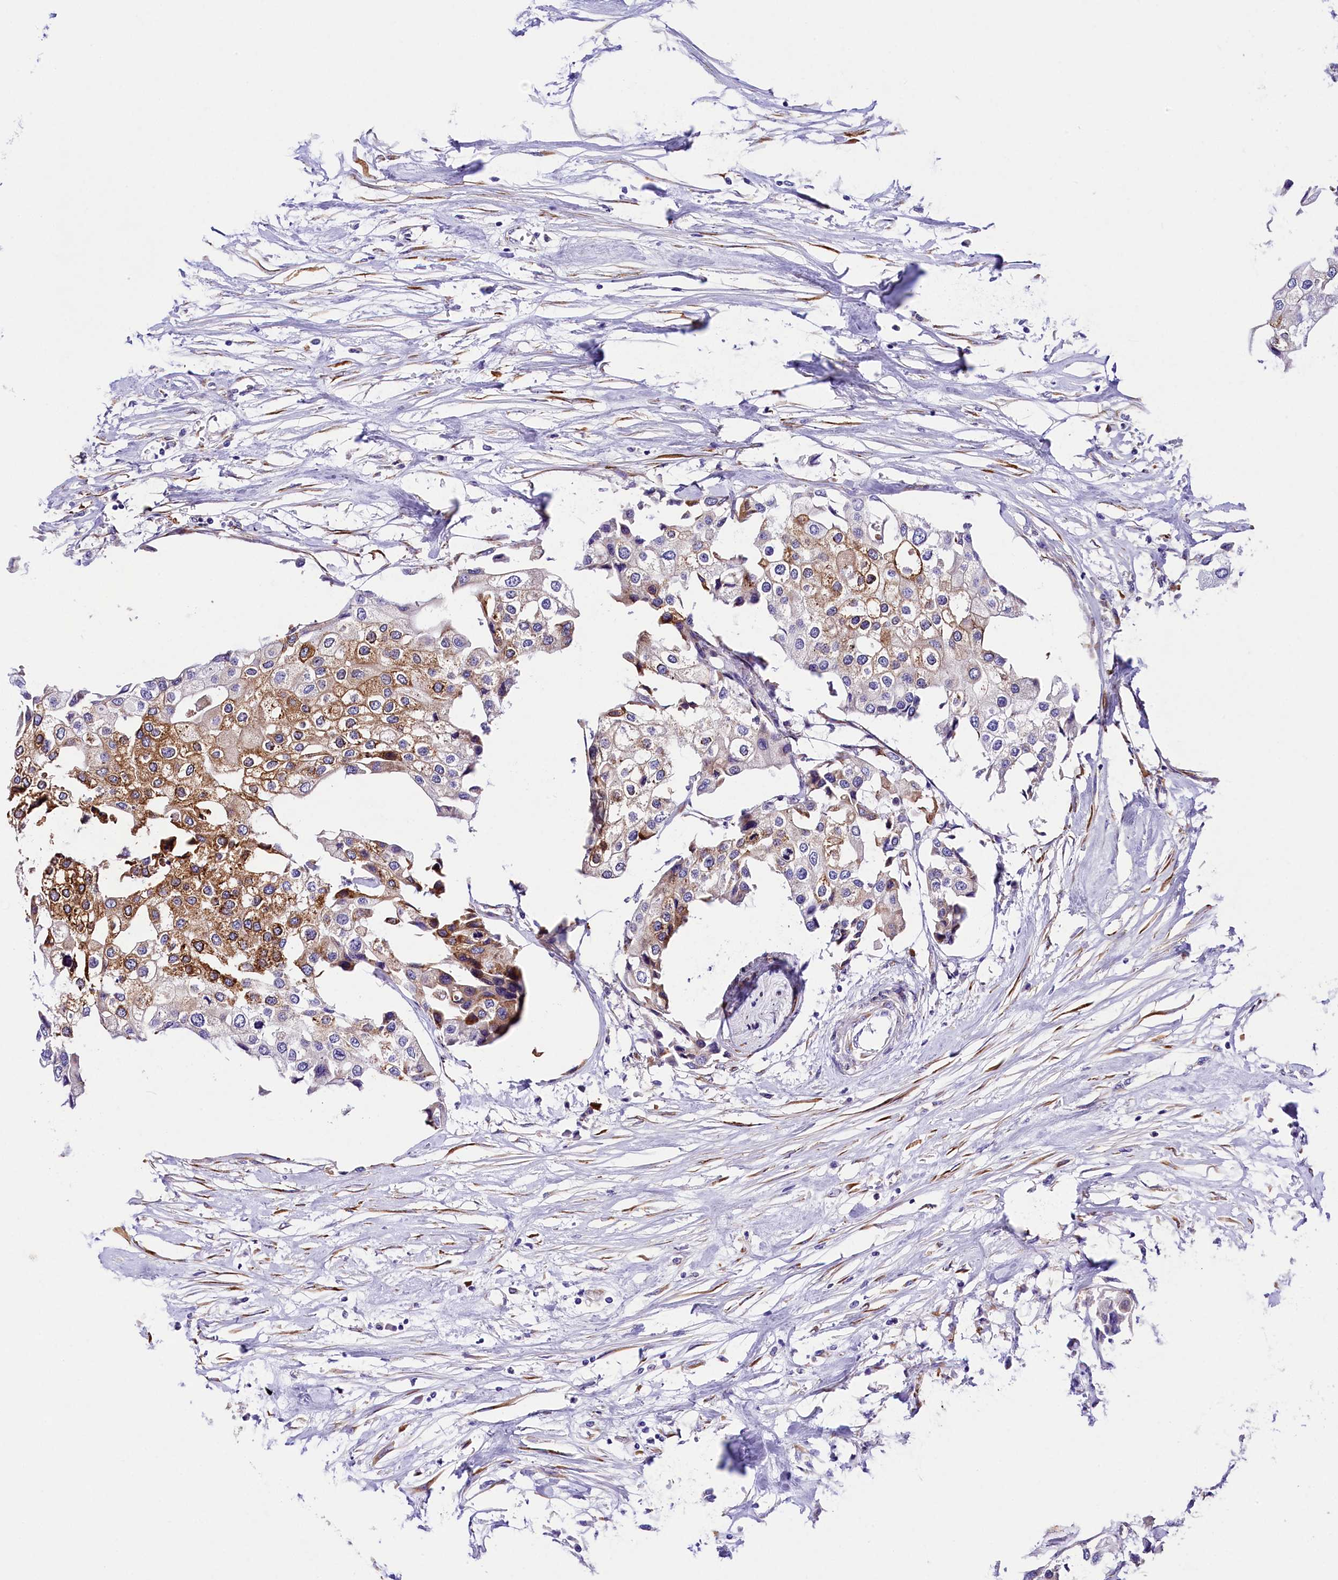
{"staining": {"intensity": "moderate", "quantity": "25%-75%", "location": "cytoplasmic/membranous"}, "tissue": "urothelial cancer", "cell_type": "Tumor cells", "image_type": "cancer", "snomed": [{"axis": "morphology", "description": "Urothelial carcinoma, High grade"}, {"axis": "topography", "description": "Urinary bladder"}], "caption": "Tumor cells exhibit medium levels of moderate cytoplasmic/membranous positivity in about 25%-75% of cells in urothelial cancer.", "gene": "ITGA1", "patient": {"sex": "male", "age": 64}}